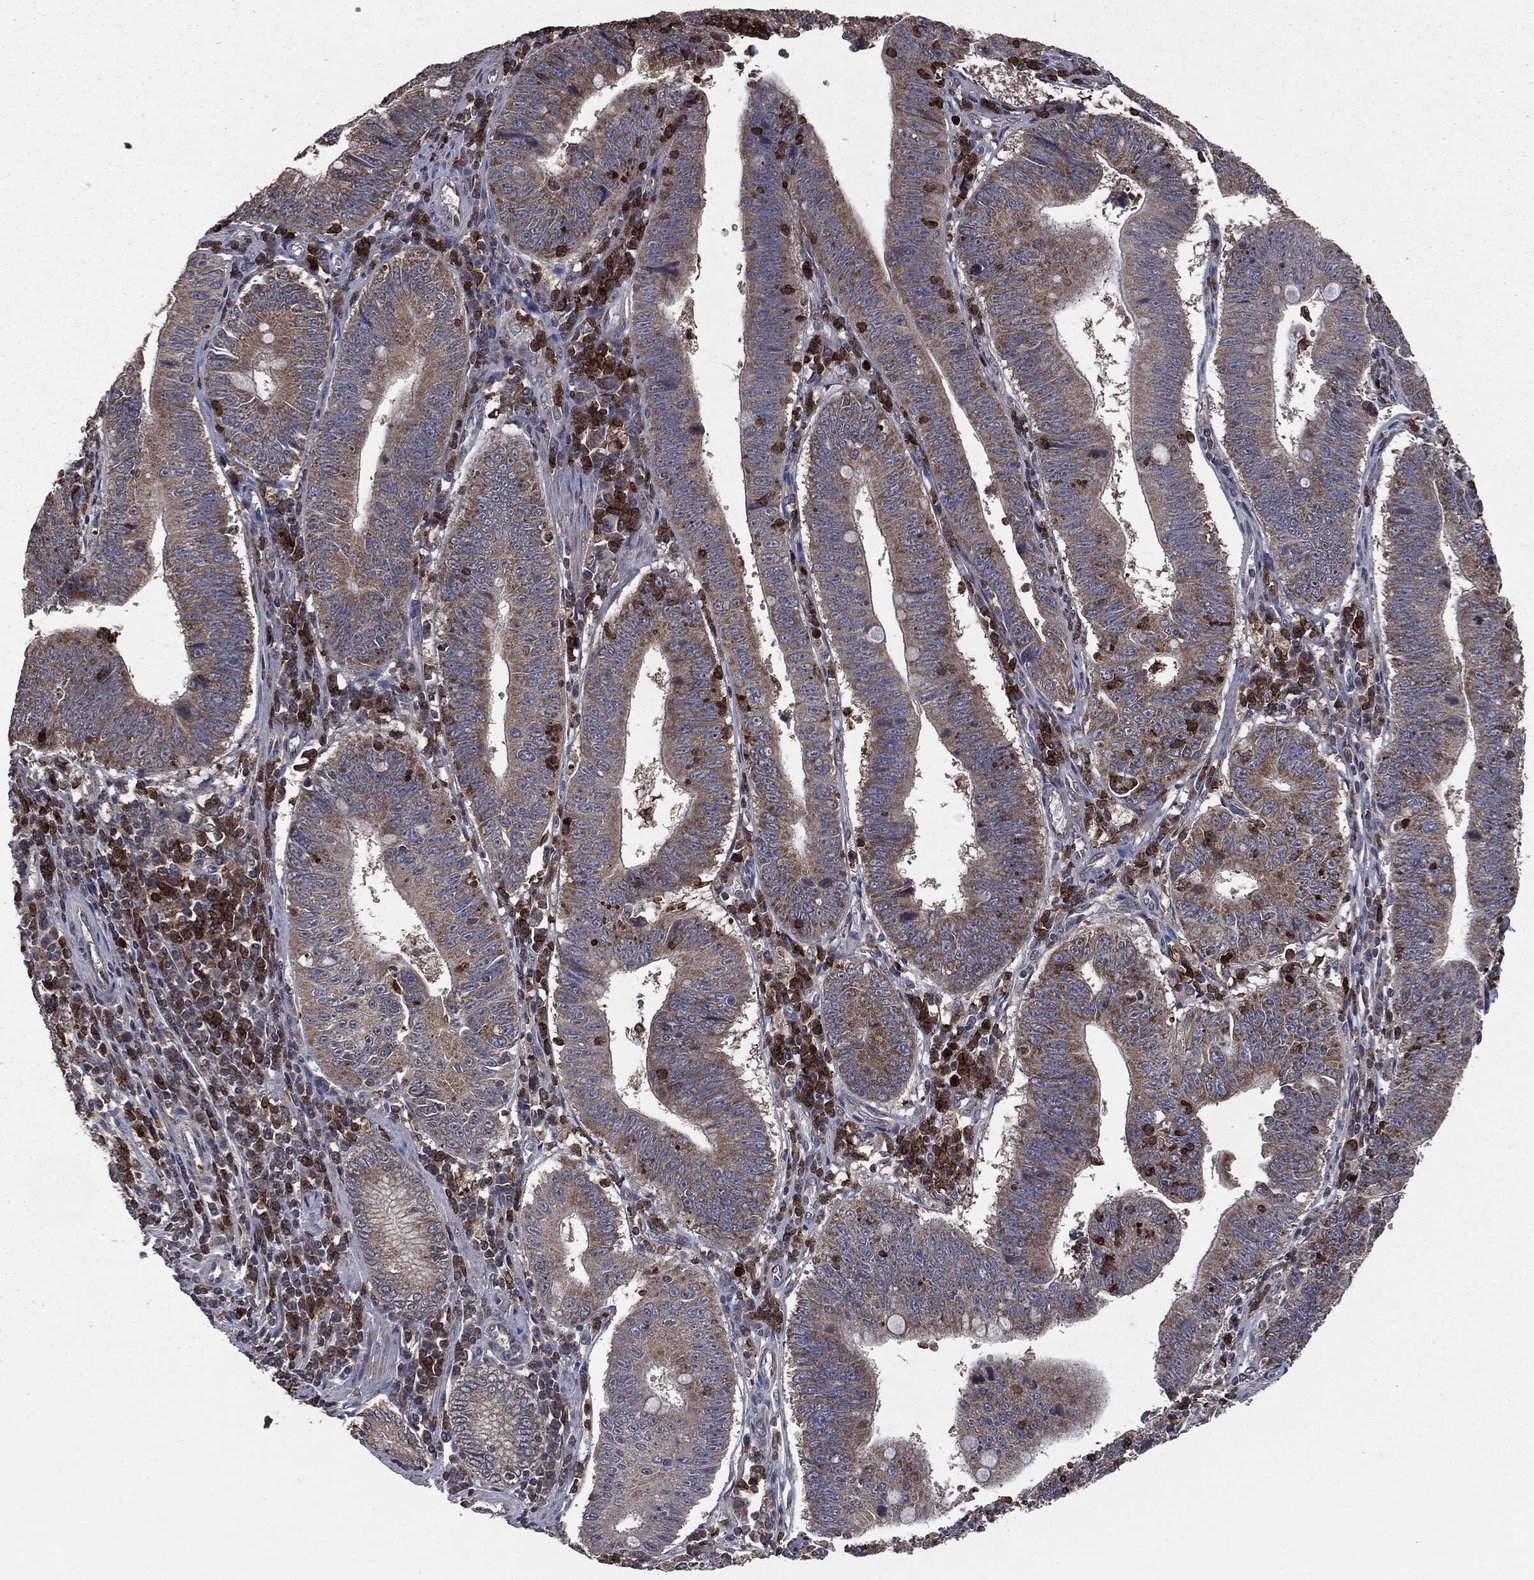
{"staining": {"intensity": "weak", "quantity": ">75%", "location": "cytoplasmic/membranous"}, "tissue": "stomach cancer", "cell_type": "Tumor cells", "image_type": "cancer", "snomed": [{"axis": "morphology", "description": "Adenocarcinoma, NOS"}, {"axis": "topography", "description": "Stomach"}], "caption": "Adenocarcinoma (stomach) was stained to show a protein in brown. There is low levels of weak cytoplasmic/membranous expression in approximately >75% of tumor cells. The staining was performed using DAB (3,3'-diaminobenzidine), with brown indicating positive protein expression. Nuclei are stained blue with hematoxylin.", "gene": "MAPK6", "patient": {"sex": "male", "age": 59}}